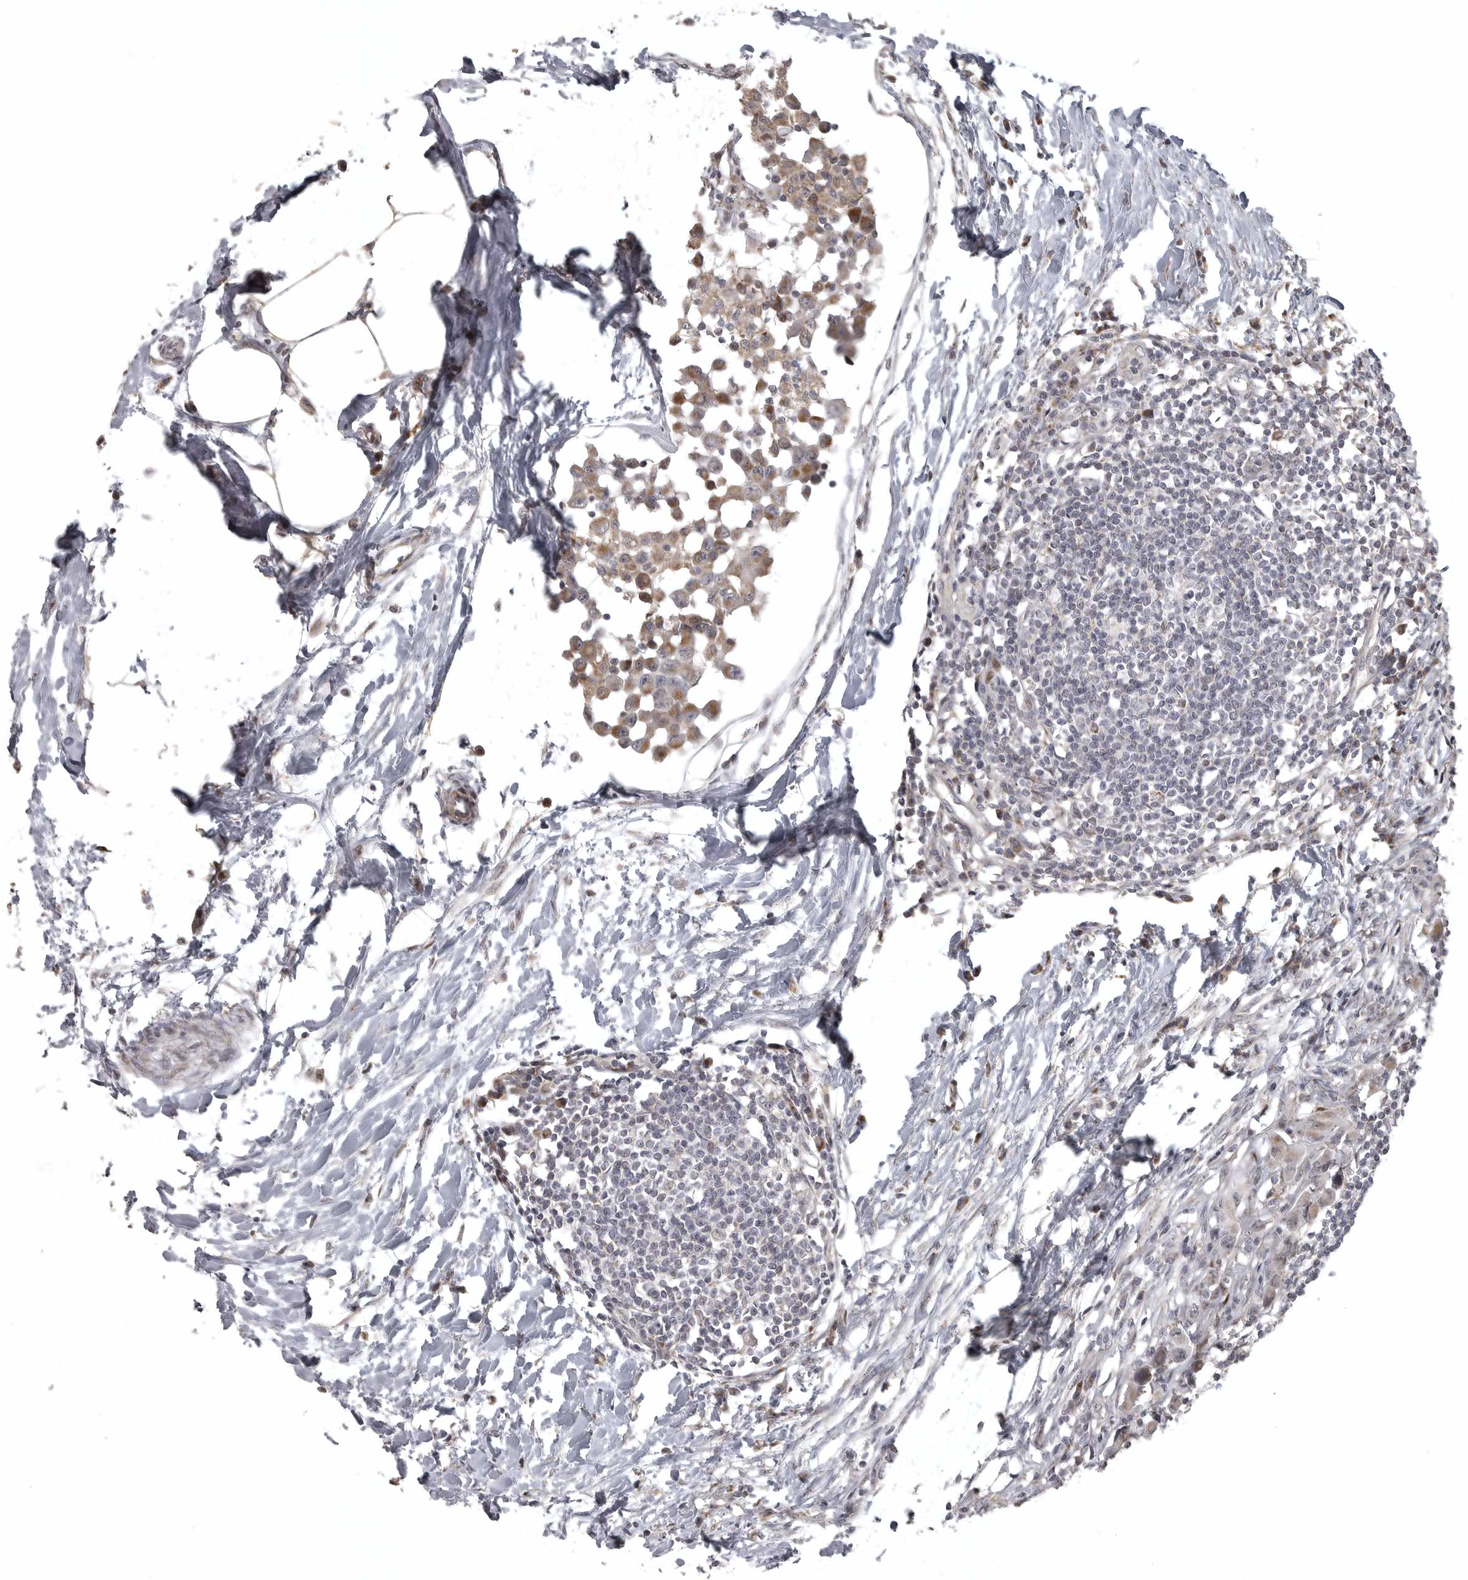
{"staining": {"intensity": "weak", "quantity": "<25%", "location": "nuclear"}, "tissue": "lymph node", "cell_type": "Germinal center cells", "image_type": "normal", "snomed": [{"axis": "morphology", "description": "Normal tissue, NOS"}, {"axis": "morphology", "description": "Malignant melanoma, Metastatic site"}, {"axis": "topography", "description": "Lymph node"}], "caption": "Immunohistochemistry (IHC) image of benign lymph node: human lymph node stained with DAB (3,3'-diaminobenzidine) exhibits no significant protein positivity in germinal center cells. (DAB (3,3'-diaminobenzidine) immunohistochemistry visualized using brightfield microscopy, high magnification).", "gene": "POLE2", "patient": {"sex": "male", "age": 41}}